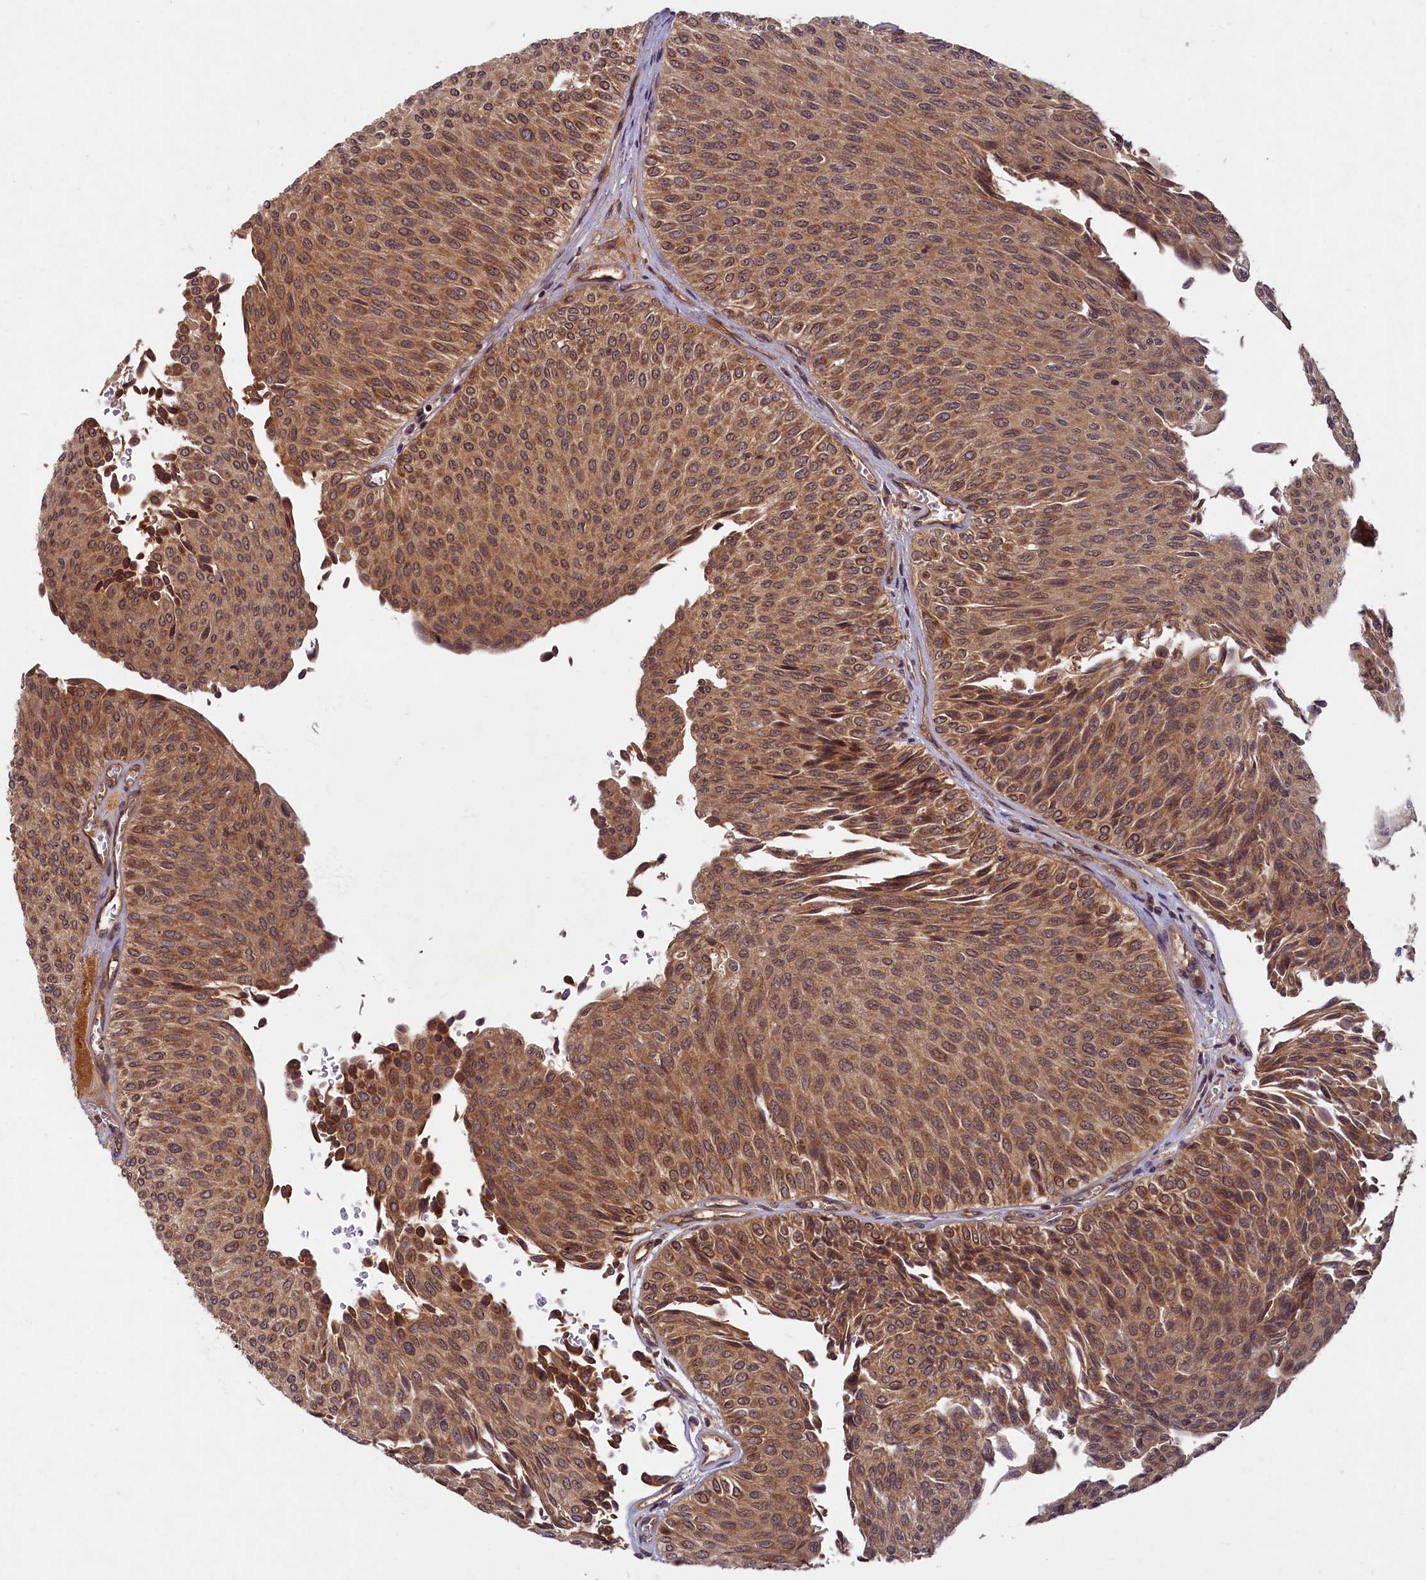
{"staining": {"intensity": "moderate", "quantity": ">75%", "location": "cytoplasmic/membranous,nuclear"}, "tissue": "urothelial cancer", "cell_type": "Tumor cells", "image_type": "cancer", "snomed": [{"axis": "morphology", "description": "Urothelial carcinoma, Low grade"}, {"axis": "topography", "description": "Urinary bladder"}], "caption": "Immunohistochemical staining of low-grade urothelial carcinoma exhibits medium levels of moderate cytoplasmic/membranous and nuclear staining in approximately >75% of tumor cells. The staining is performed using DAB brown chromogen to label protein expression. The nuclei are counter-stained blue using hematoxylin.", "gene": "BICD1", "patient": {"sex": "male", "age": 78}}